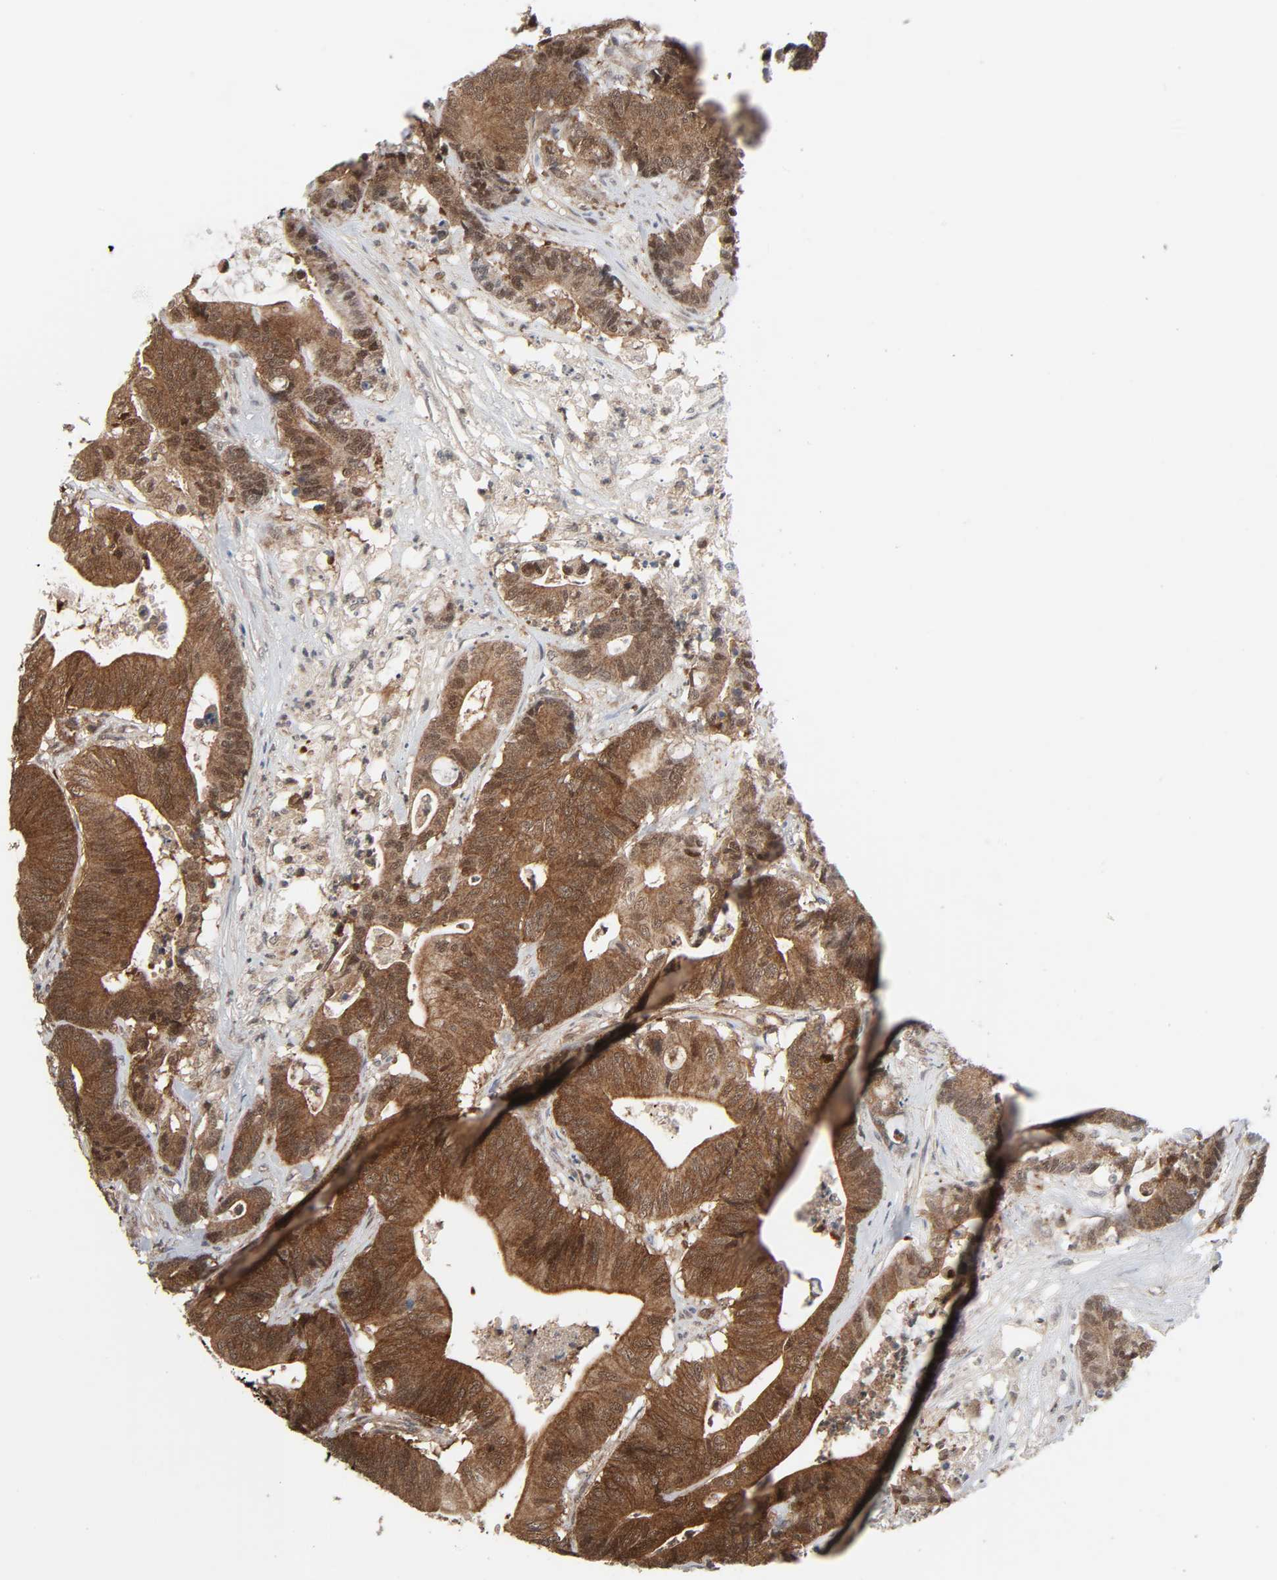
{"staining": {"intensity": "strong", "quantity": ">75%", "location": "cytoplasmic/membranous,nuclear"}, "tissue": "colorectal cancer", "cell_type": "Tumor cells", "image_type": "cancer", "snomed": [{"axis": "morphology", "description": "Adenocarcinoma, NOS"}, {"axis": "topography", "description": "Colon"}], "caption": "An image showing strong cytoplasmic/membranous and nuclear expression in approximately >75% of tumor cells in adenocarcinoma (colorectal), as visualized by brown immunohistochemical staining.", "gene": "GSK3A", "patient": {"sex": "female", "age": 84}}